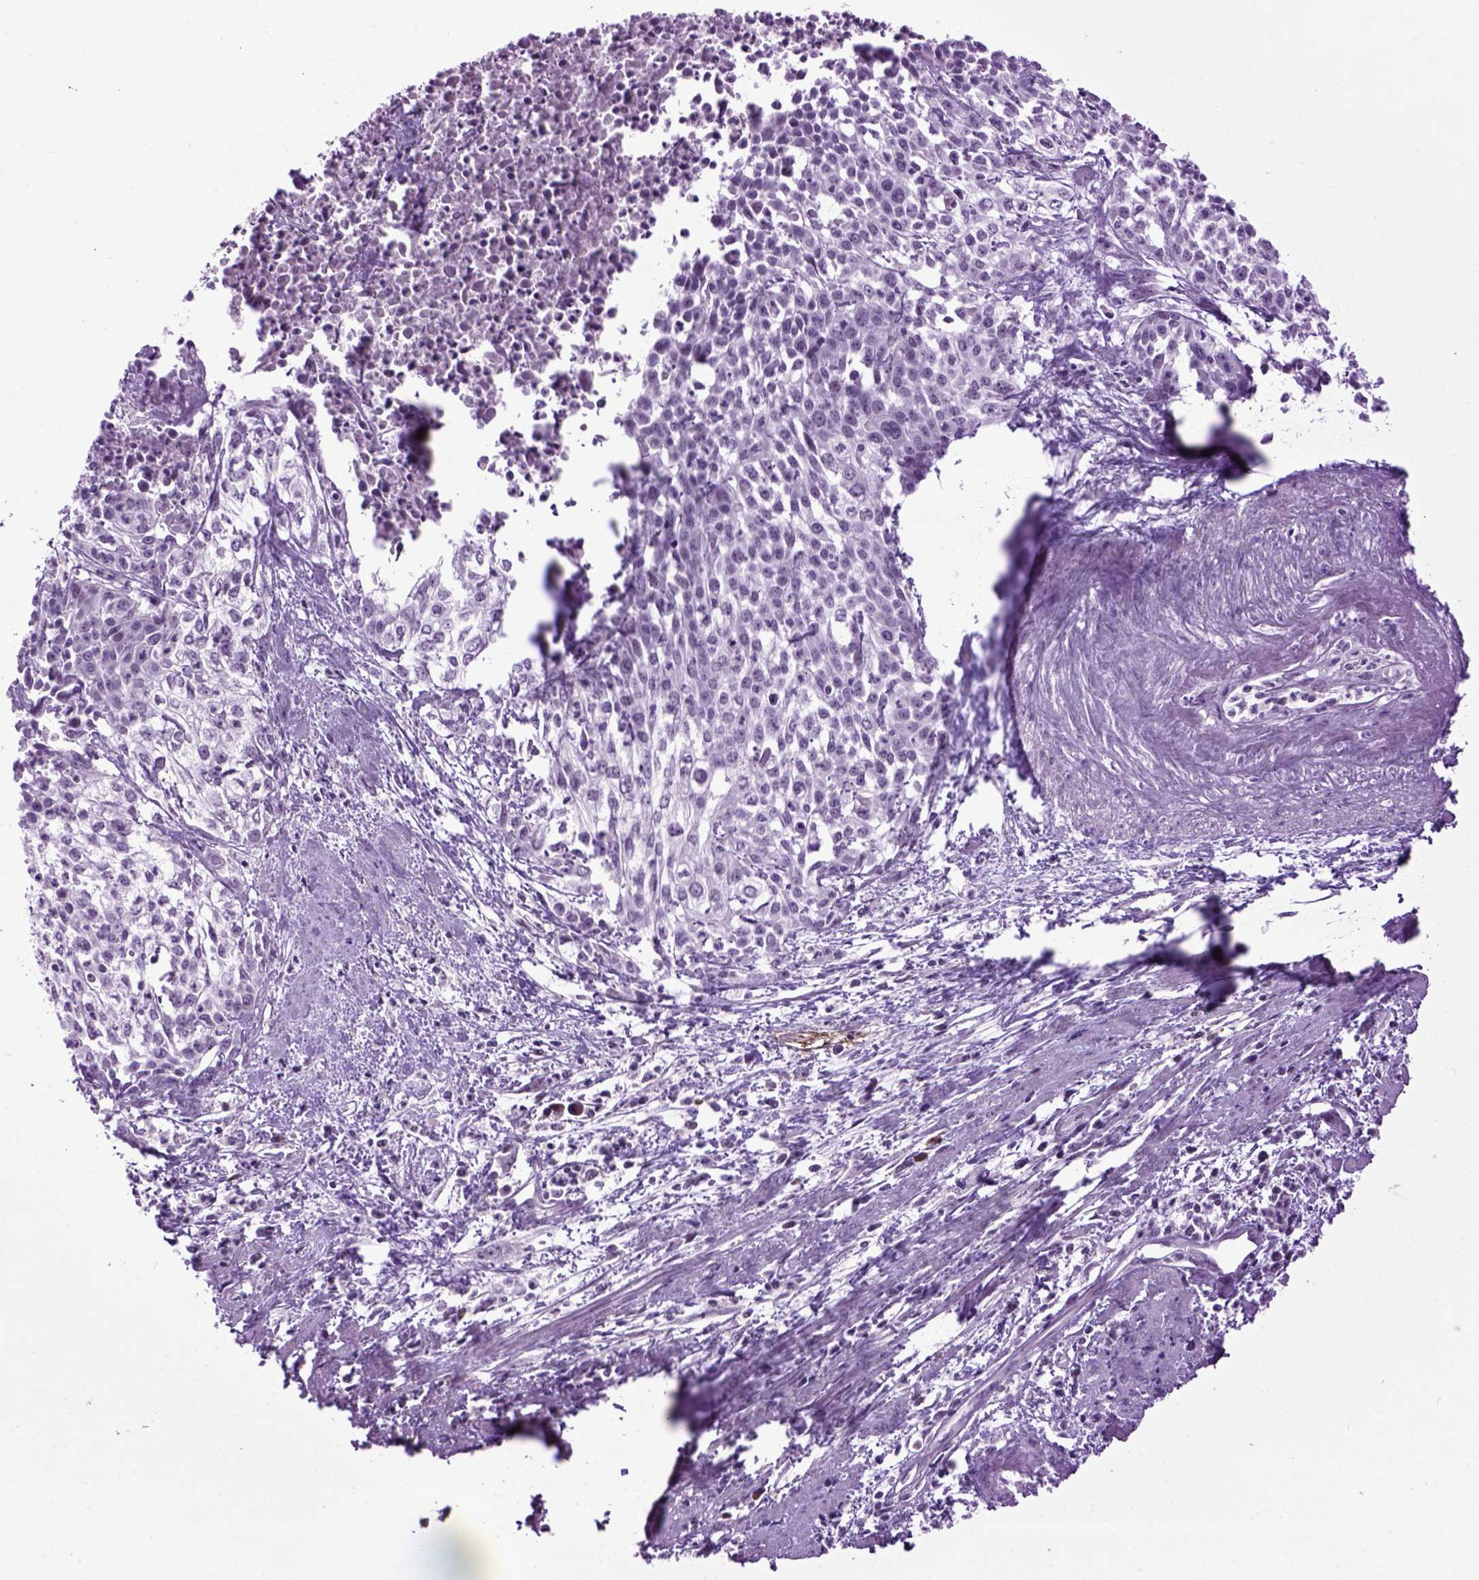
{"staining": {"intensity": "negative", "quantity": "none", "location": "none"}, "tissue": "cervical cancer", "cell_type": "Tumor cells", "image_type": "cancer", "snomed": [{"axis": "morphology", "description": "Squamous cell carcinoma, NOS"}, {"axis": "topography", "description": "Cervix"}], "caption": "DAB (3,3'-diaminobenzidine) immunohistochemical staining of human squamous cell carcinoma (cervical) demonstrates no significant positivity in tumor cells.", "gene": "EMILIN3", "patient": {"sex": "female", "age": 39}}